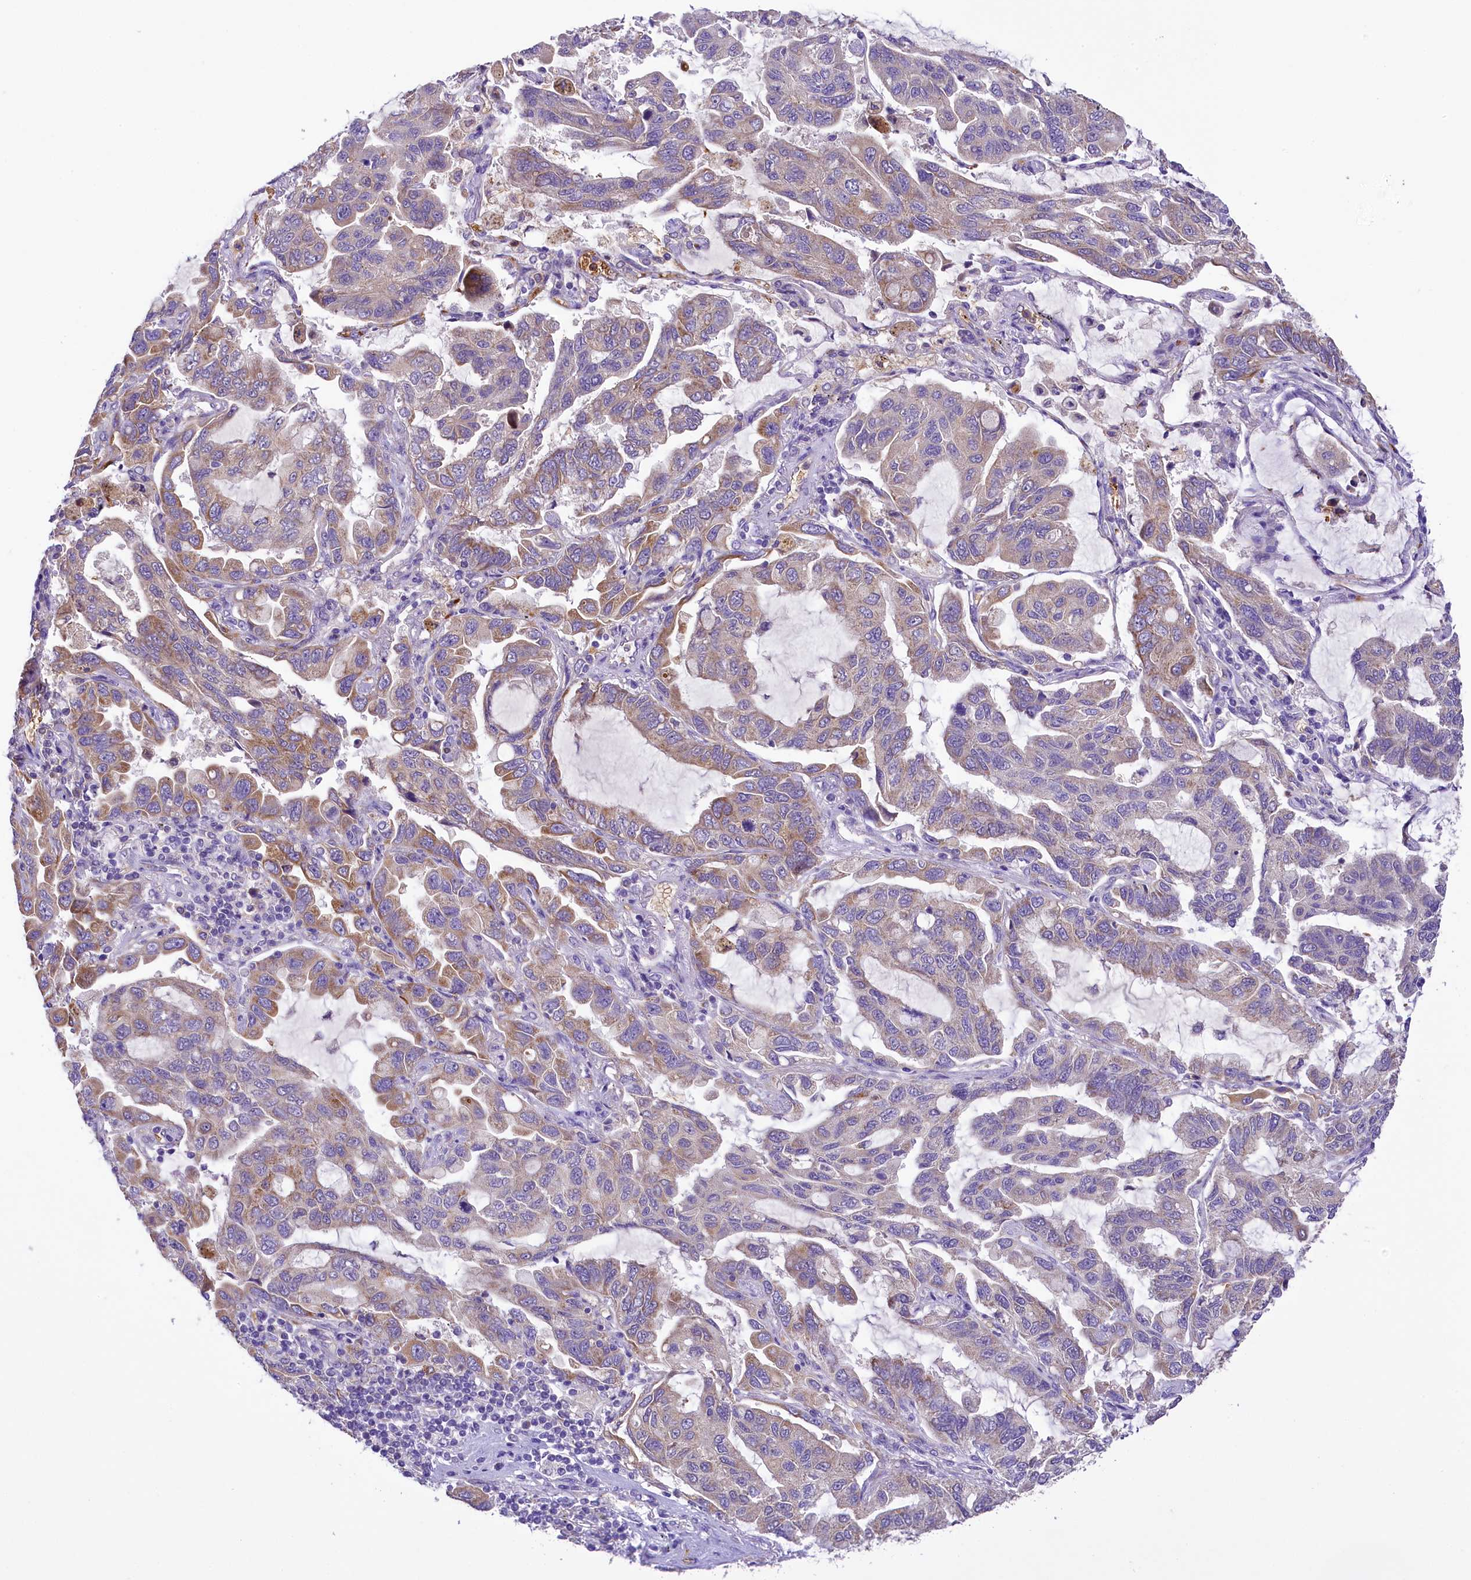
{"staining": {"intensity": "moderate", "quantity": "25%-75%", "location": "cytoplasmic/membranous"}, "tissue": "lung cancer", "cell_type": "Tumor cells", "image_type": "cancer", "snomed": [{"axis": "morphology", "description": "Adenocarcinoma, NOS"}, {"axis": "topography", "description": "Lung"}], "caption": "Human lung cancer stained for a protein (brown) shows moderate cytoplasmic/membranous positive staining in approximately 25%-75% of tumor cells.", "gene": "LARP4", "patient": {"sex": "male", "age": 64}}